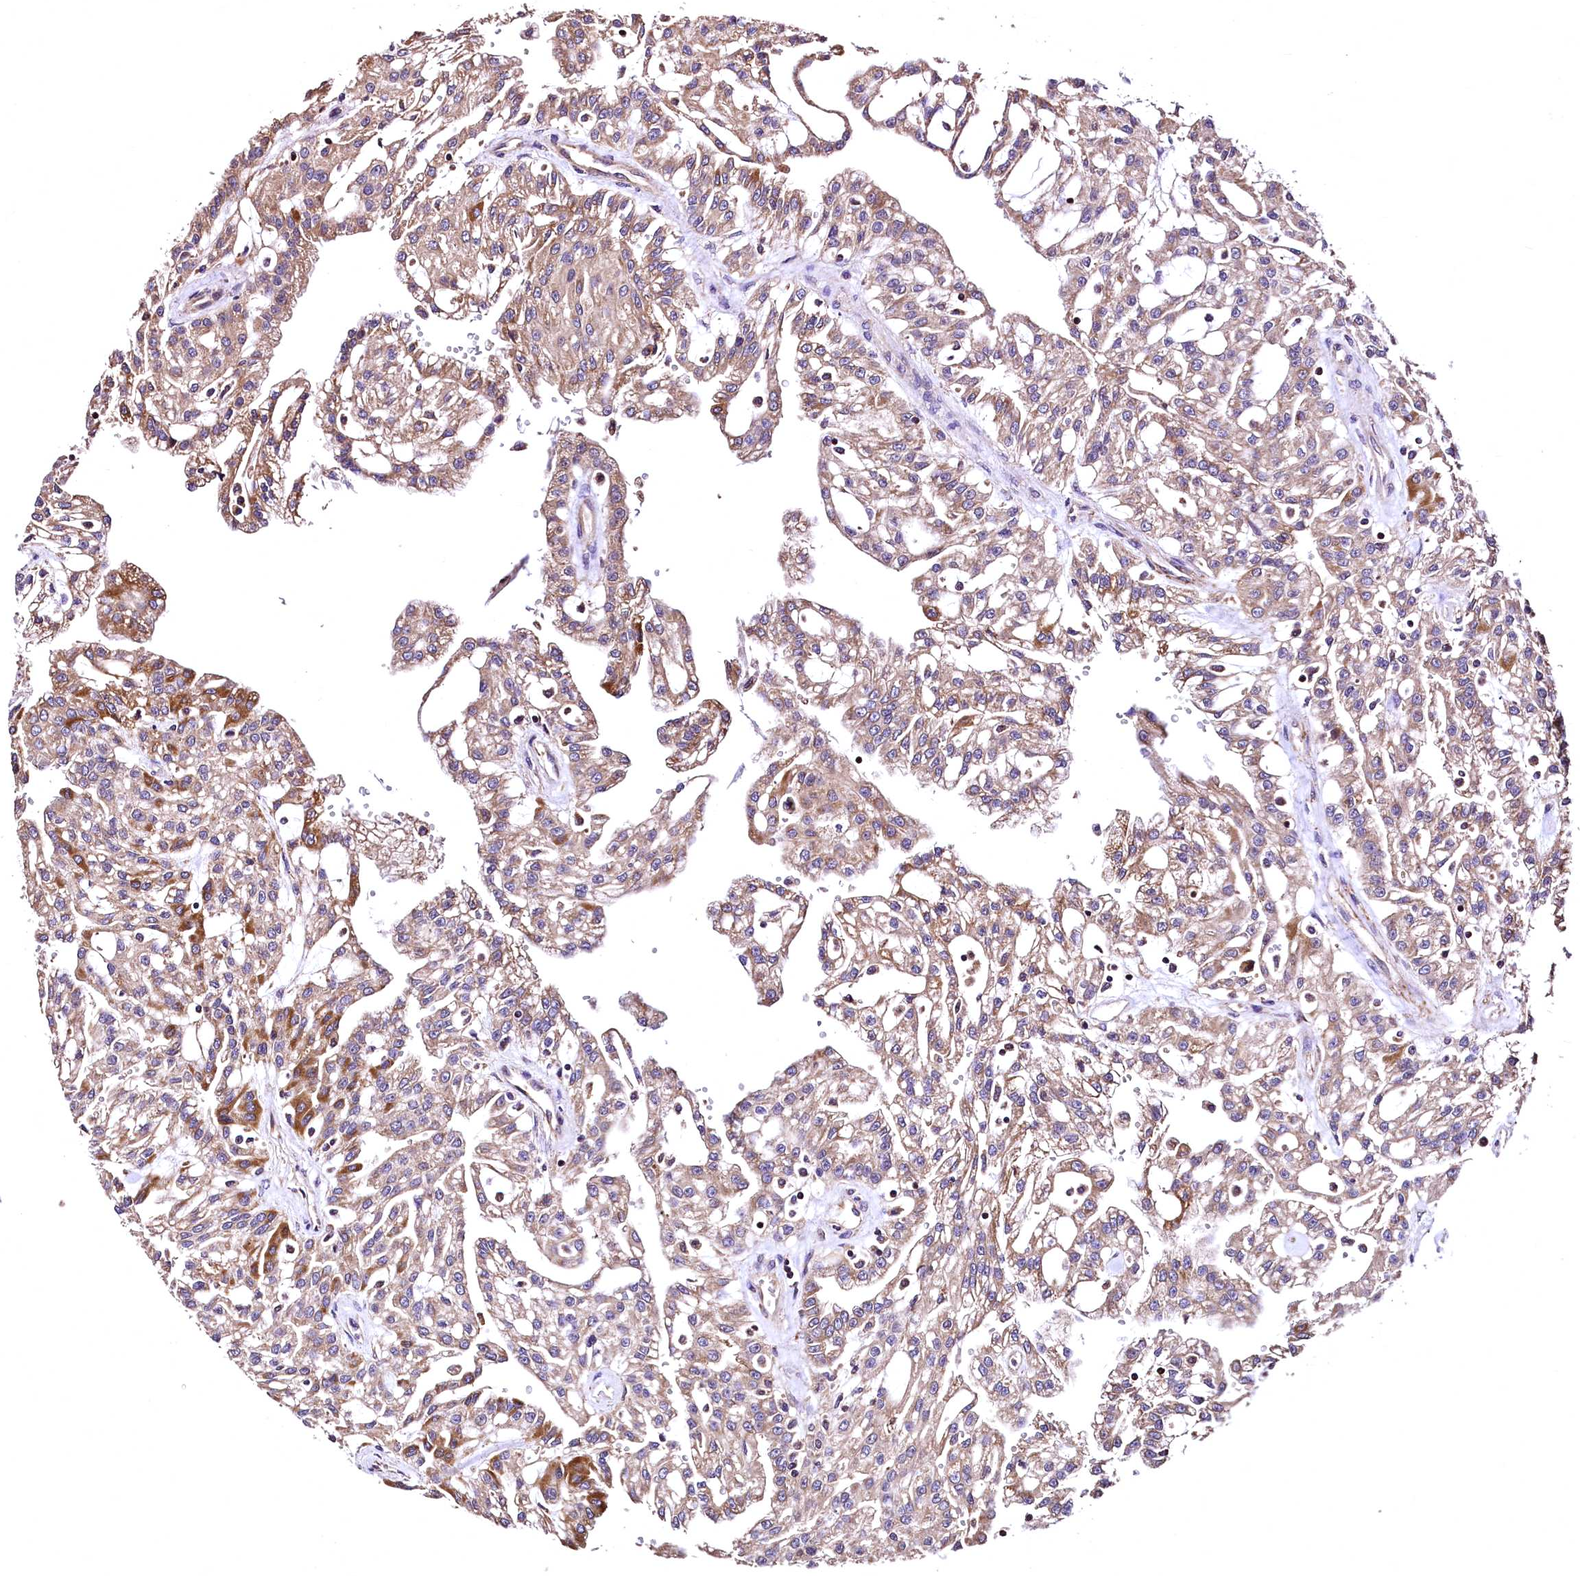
{"staining": {"intensity": "moderate", "quantity": ">75%", "location": "cytoplasmic/membranous"}, "tissue": "renal cancer", "cell_type": "Tumor cells", "image_type": "cancer", "snomed": [{"axis": "morphology", "description": "Adenocarcinoma, NOS"}, {"axis": "topography", "description": "Kidney"}], "caption": "Moderate cytoplasmic/membranous positivity is seen in about >75% of tumor cells in renal cancer.", "gene": "LRSAM1", "patient": {"sex": "male", "age": 63}}